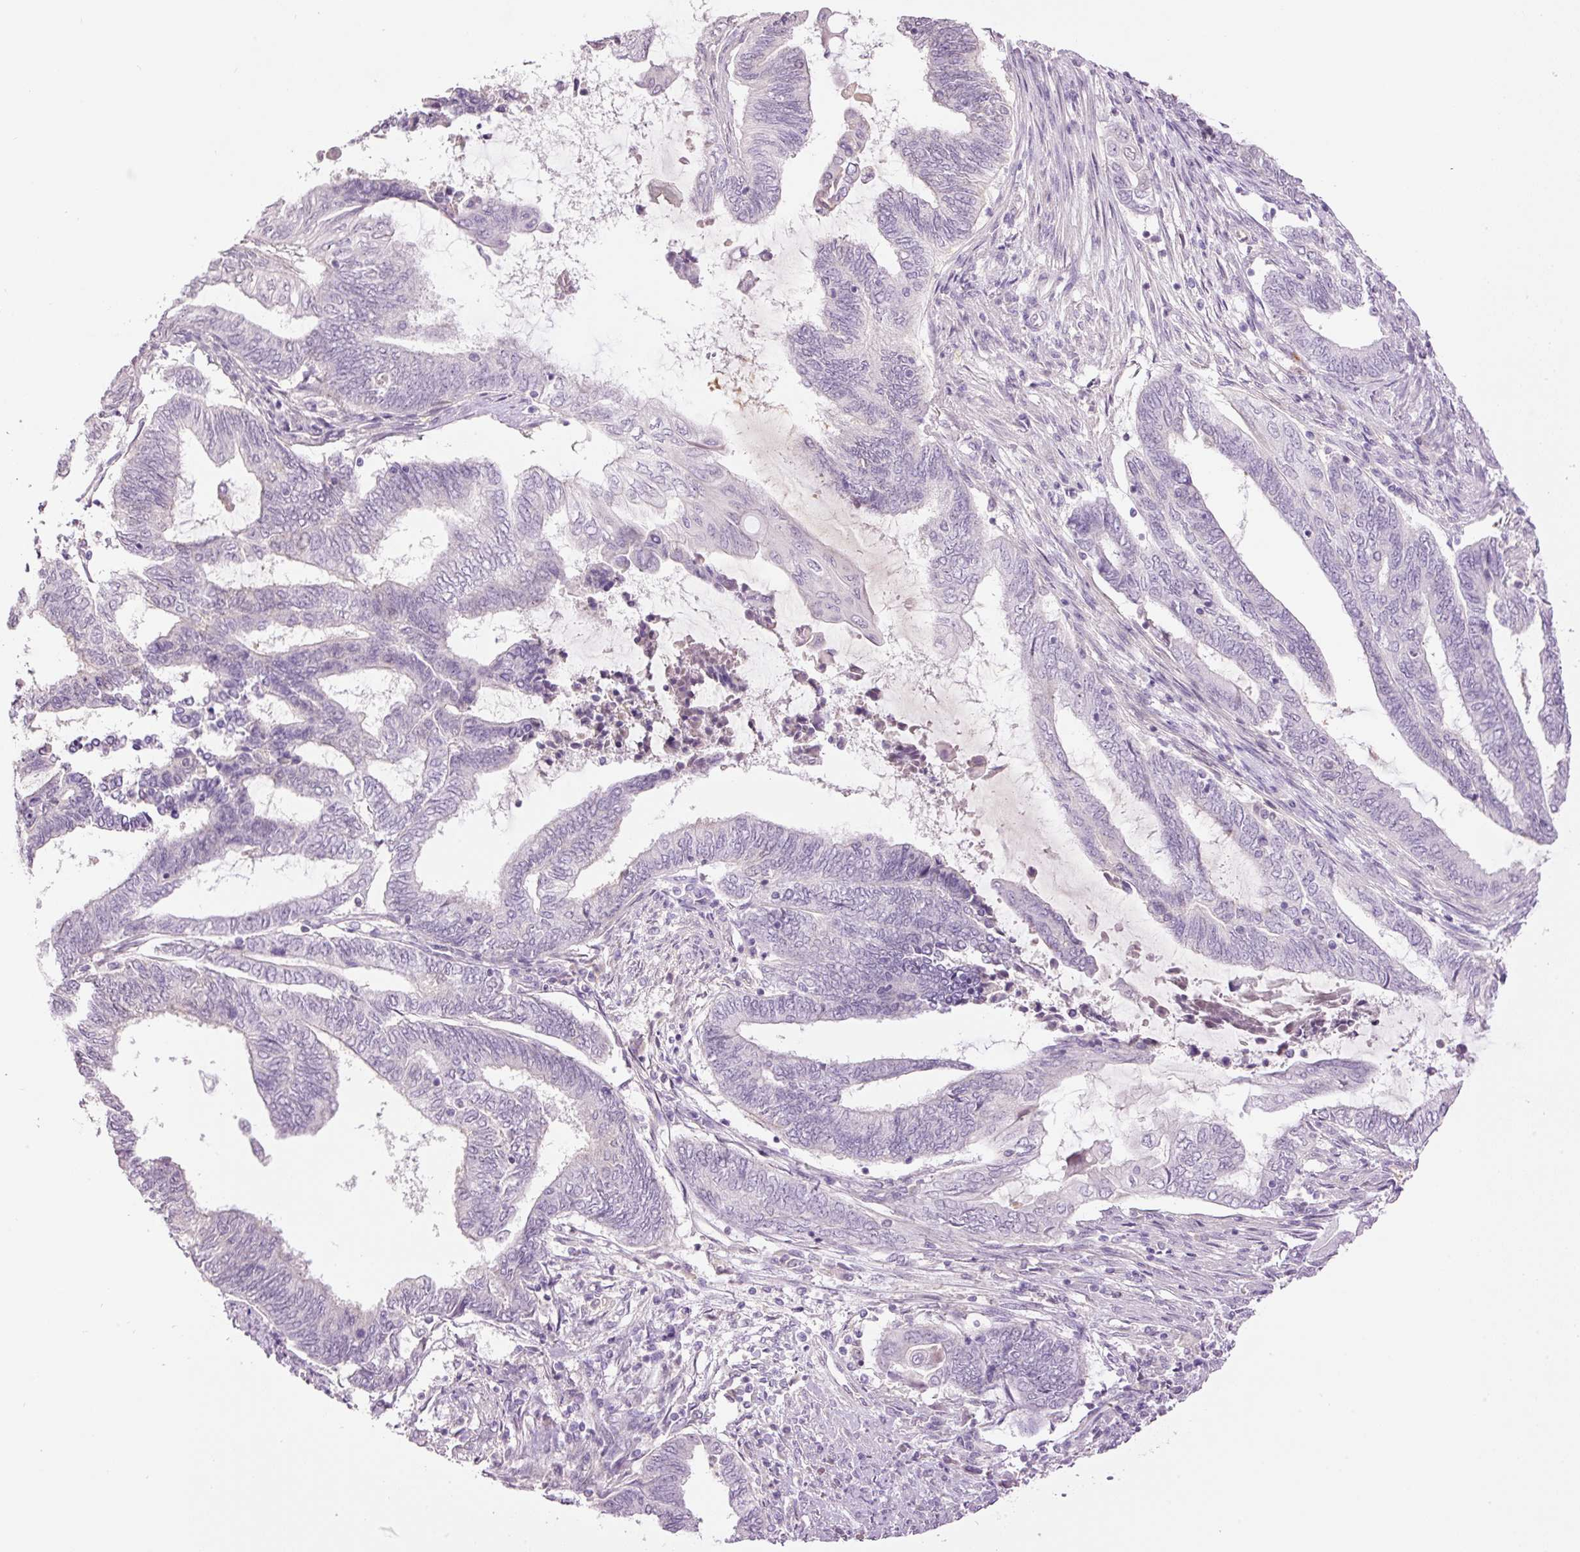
{"staining": {"intensity": "negative", "quantity": "none", "location": "none"}, "tissue": "endometrial cancer", "cell_type": "Tumor cells", "image_type": "cancer", "snomed": [{"axis": "morphology", "description": "Adenocarcinoma, NOS"}, {"axis": "topography", "description": "Uterus"}, {"axis": "topography", "description": "Endometrium"}], "caption": "This is an immunohistochemistry photomicrograph of human endometrial cancer. There is no staining in tumor cells.", "gene": "LY6G6D", "patient": {"sex": "female", "age": 70}}